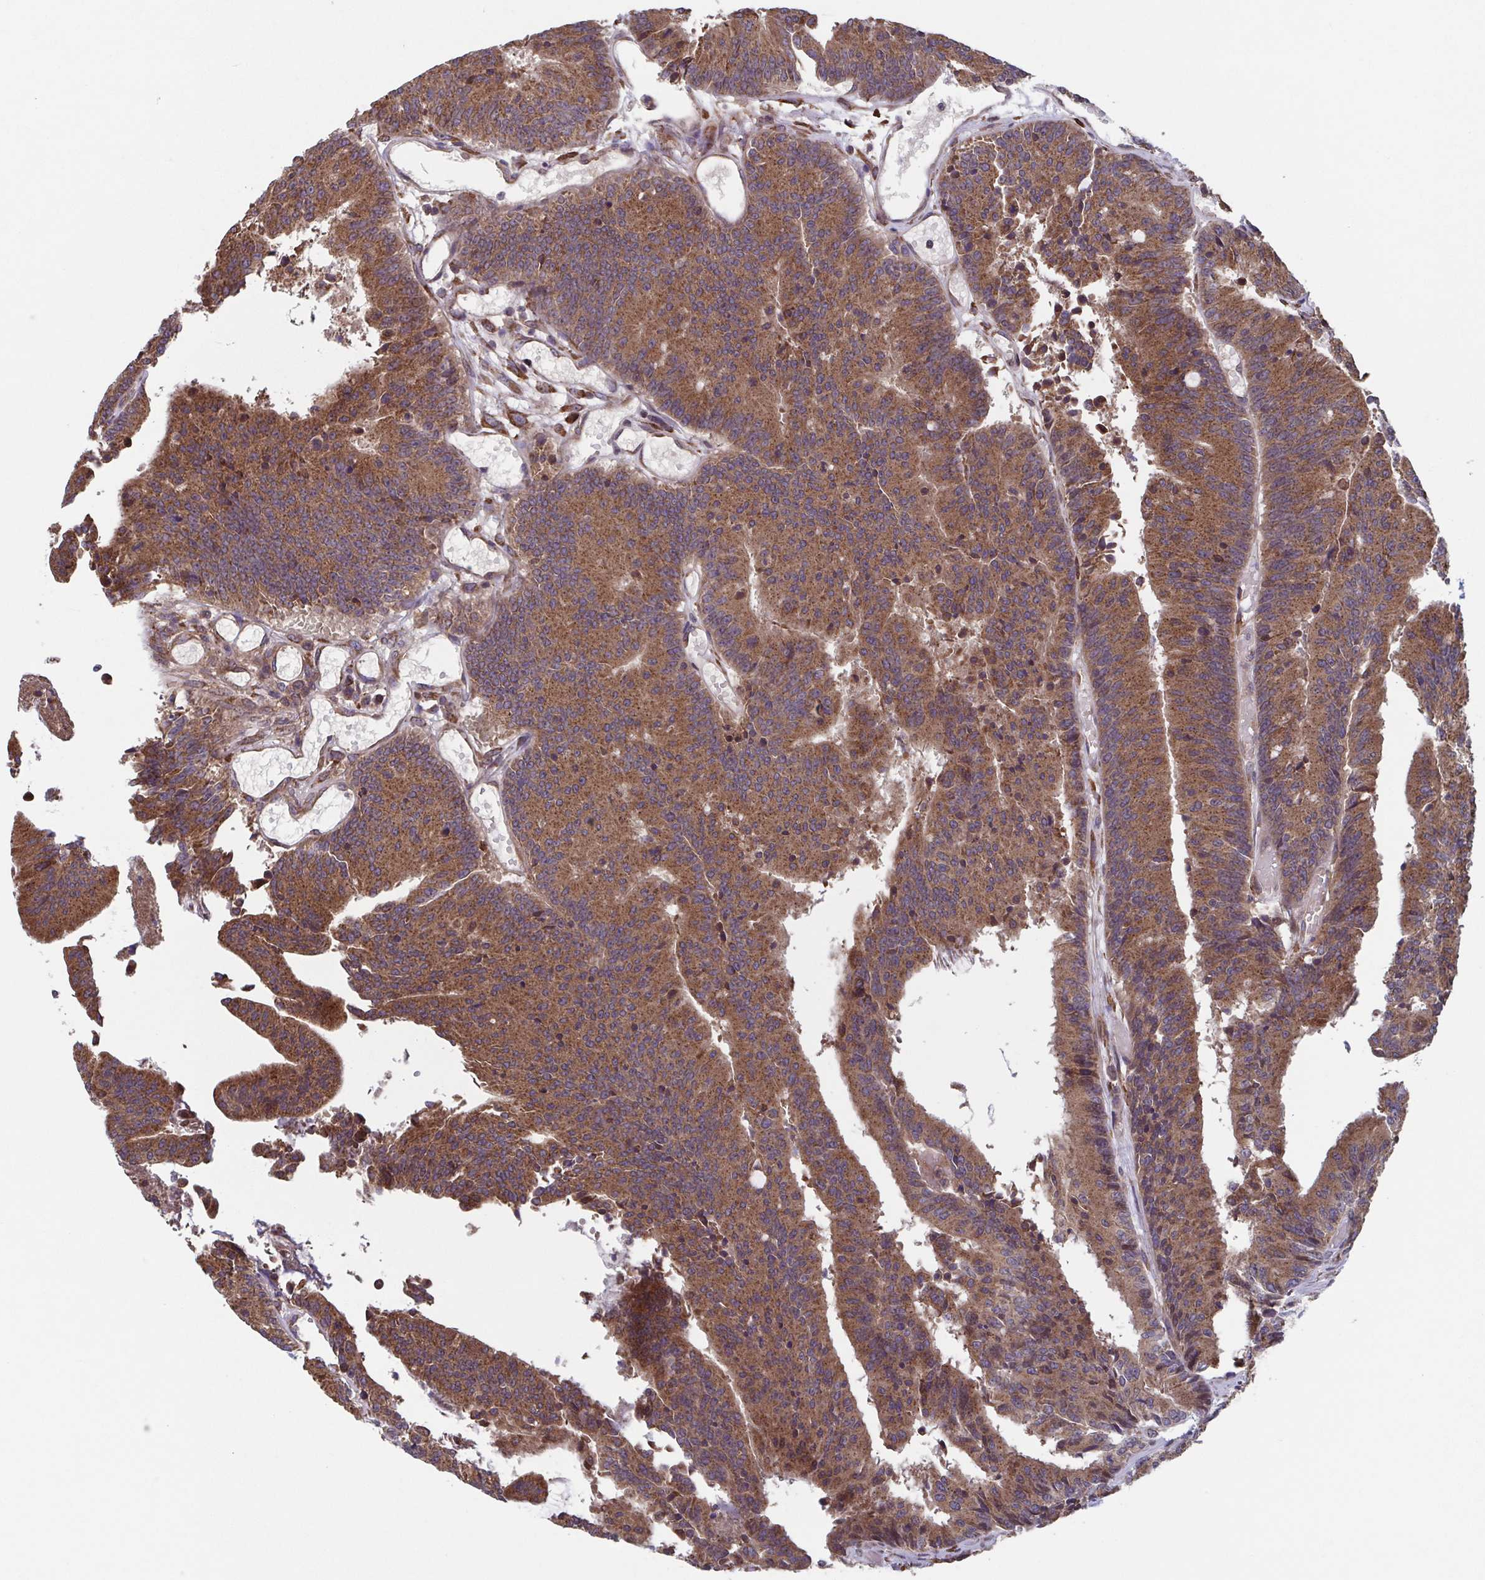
{"staining": {"intensity": "moderate", "quantity": ">75%", "location": "cytoplasmic/membranous"}, "tissue": "colorectal cancer", "cell_type": "Tumor cells", "image_type": "cancer", "snomed": [{"axis": "morphology", "description": "Adenocarcinoma, NOS"}, {"axis": "topography", "description": "Colon"}], "caption": "DAB immunohistochemical staining of human colorectal adenocarcinoma reveals moderate cytoplasmic/membranous protein staining in approximately >75% of tumor cells.", "gene": "COPB1", "patient": {"sex": "female", "age": 78}}